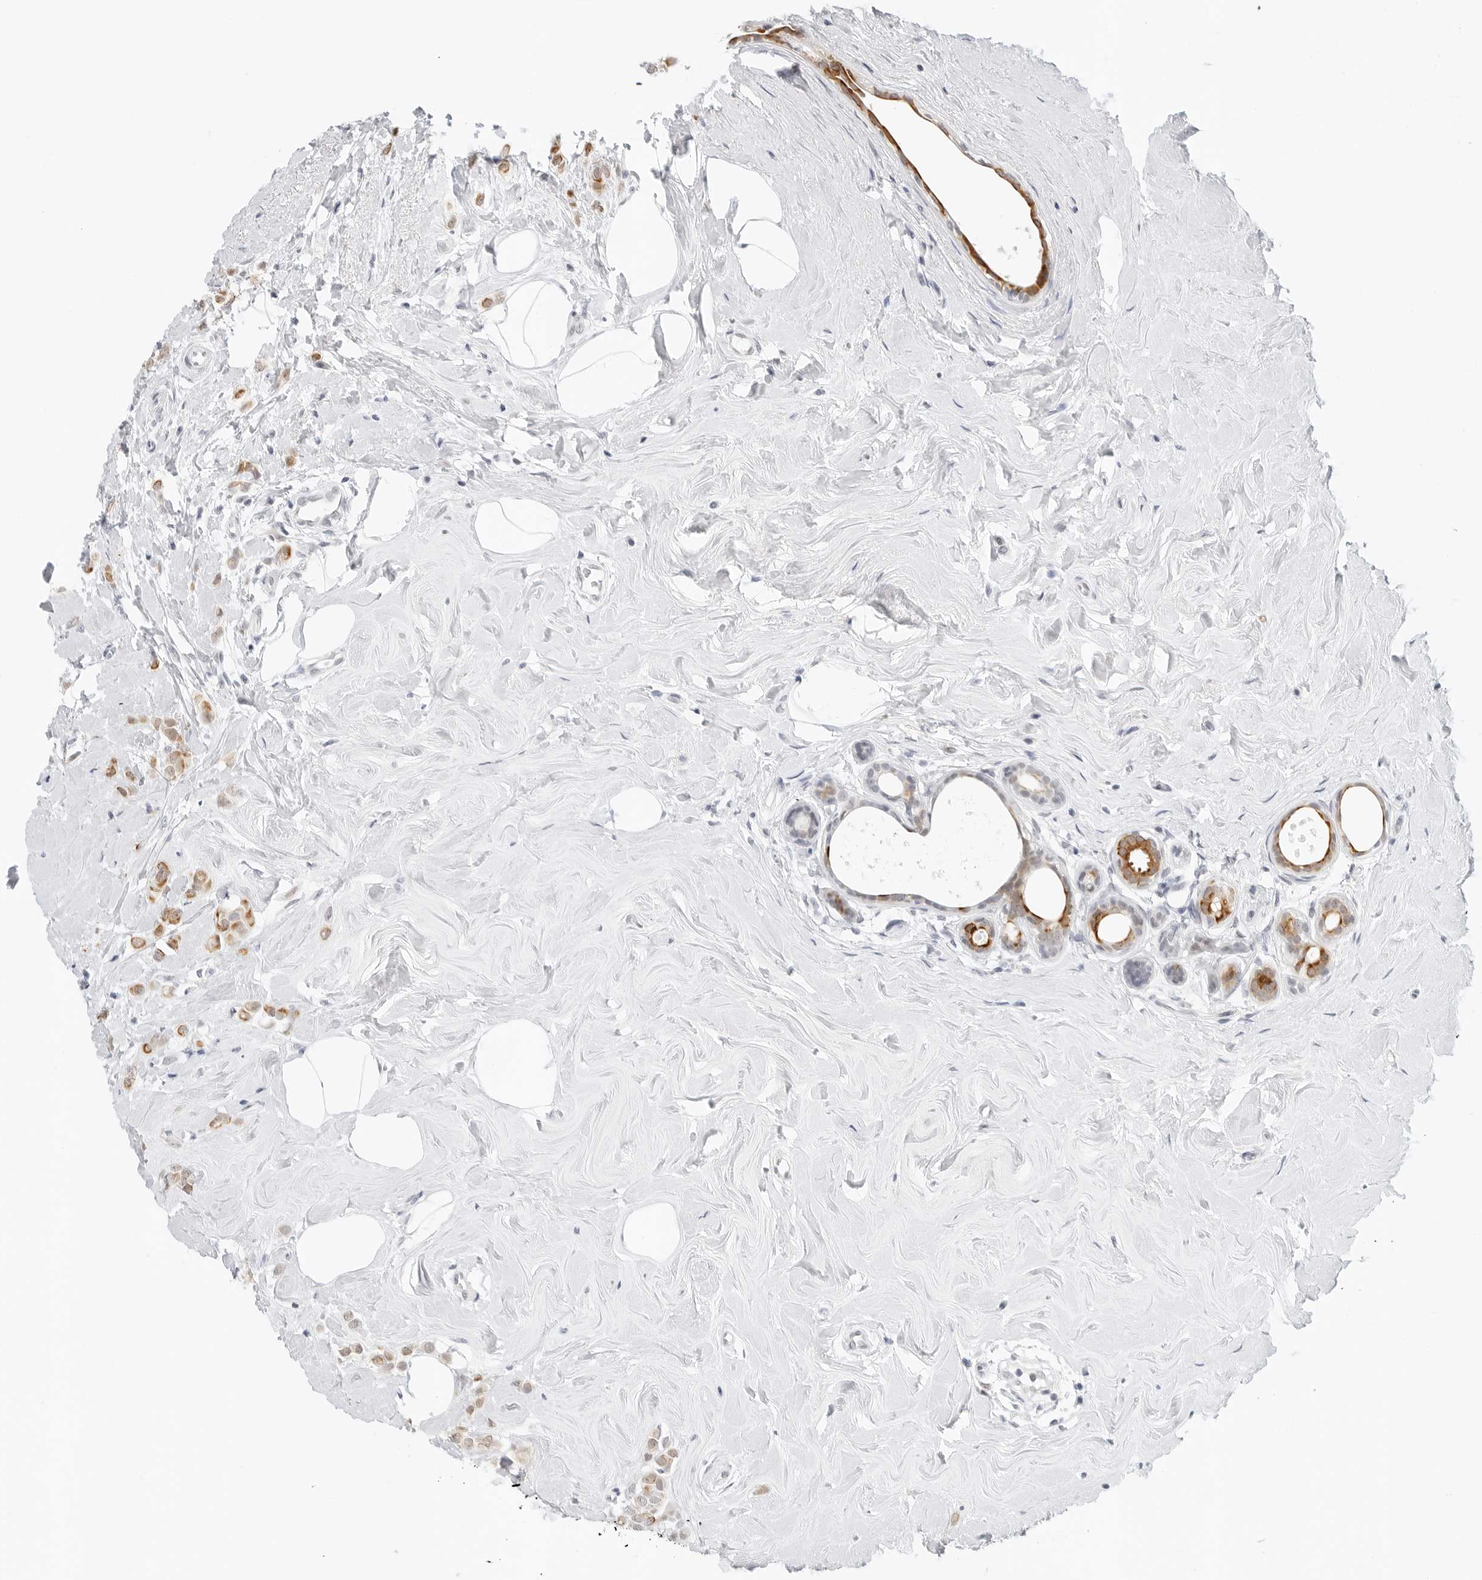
{"staining": {"intensity": "moderate", "quantity": "25%-75%", "location": "cytoplasmic/membranous"}, "tissue": "breast cancer", "cell_type": "Tumor cells", "image_type": "cancer", "snomed": [{"axis": "morphology", "description": "Lobular carcinoma"}, {"axis": "topography", "description": "Breast"}], "caption": "A medium amount of moderate cytoplasmic/membranous expression is identified in approximately 25%-75% of tumor cells in breast cancer (lobular carcinoma) tissue.", "gene": "TSEN2", "patient": {"sex": "female", "age": 47}}